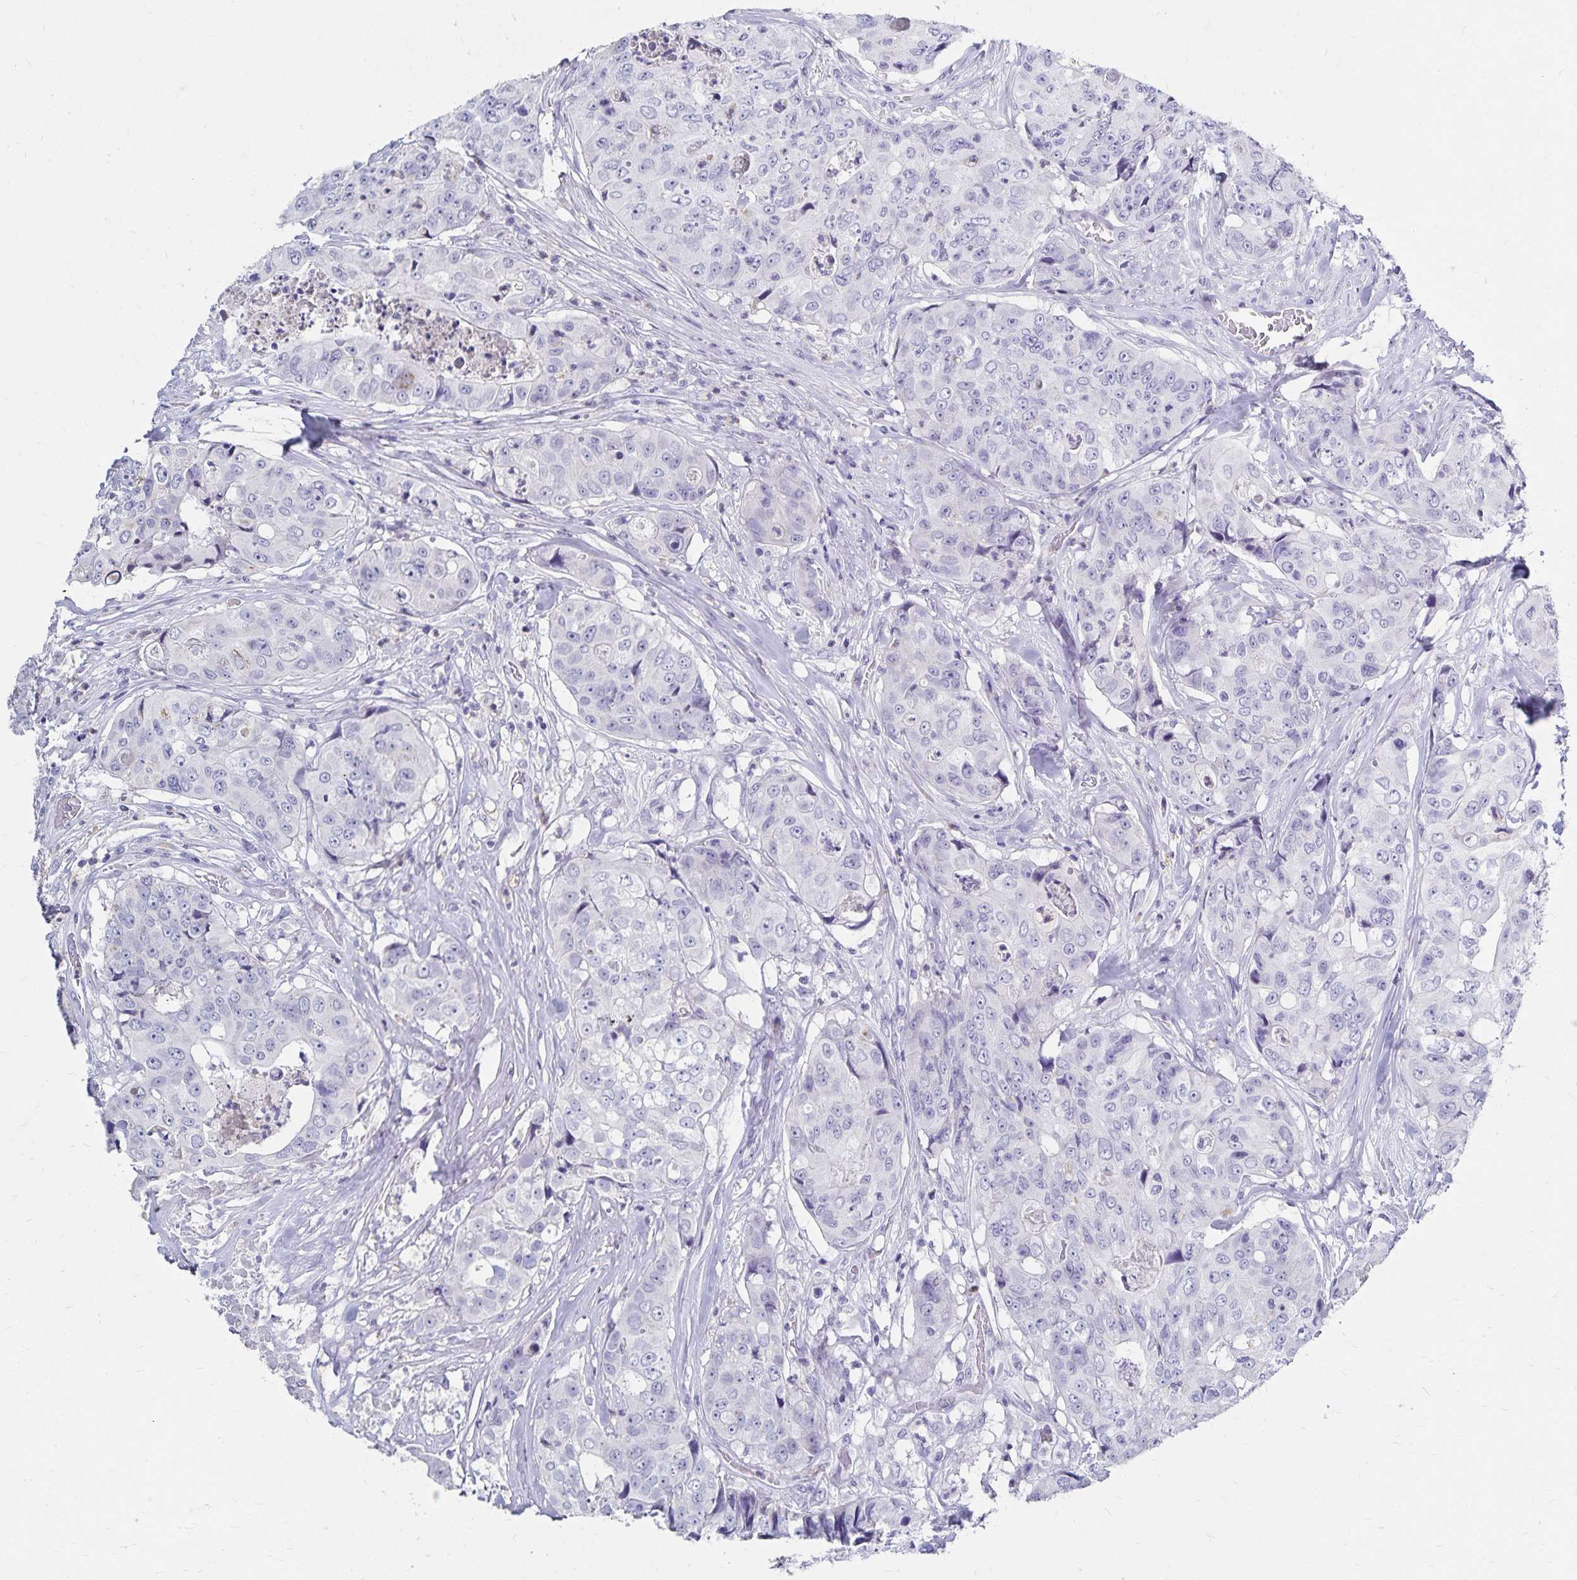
{"staining": {"intensity": "negative", "quantity": "none", "location": "none"}, "tissue": "colorectal cancer", "cell_type": "Tumor cells", "image_type": "cancer", "snomed": [{"axis": "morphology", "description": "Adenocarcinoma, NOS"}, {"axis": "topography", "description": "Rectum"}], "caption": "Immunohistochemistry (IHC) histopathology image of colorectal cancer stained for a protein (brown), which exhibits no positivity in tumor cells. (DAB IHC with hematoxylin counter stain).", "gene": "PAX5", "patient": {"sex": "female", "age": 62}}